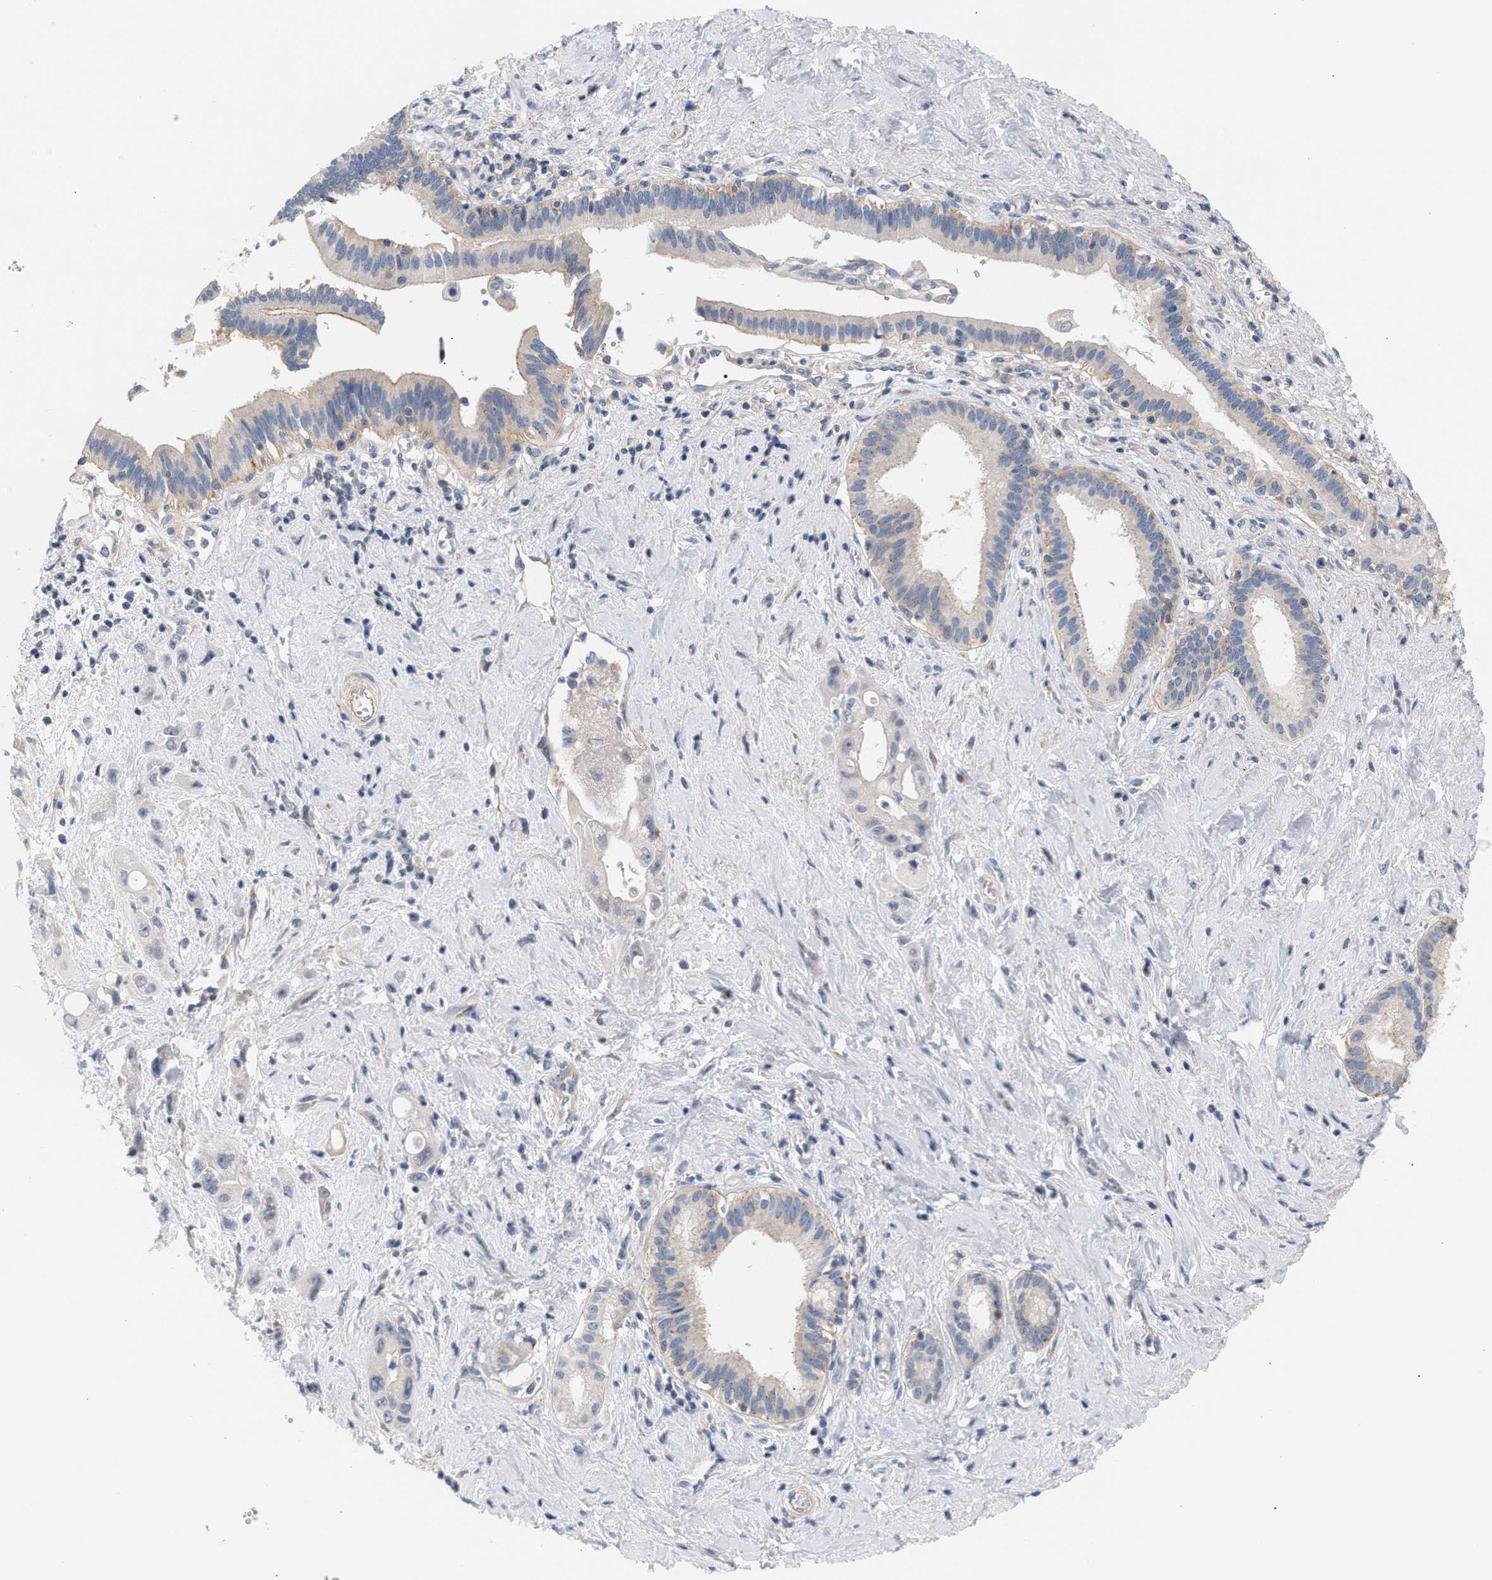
{"staining": {"intensity": "negative", "quantity": "none", "location": "none"}, "tissue": "pancreatic cancer", "cell_type": "Tumor cells", "image_type": "cancer", "snomed": [{"axis": "morphology", "description": "Adenocarcinoma, NOS"}, {"axis": "topography", "description": "Pancreas"}], "caption": "IHC micrograph of neoplastic tissue: human pancreatic adenocarcinoma stained with DAB (3,3'-diaminobenzidine) displays no significant protein expression in tumor cells.", "gene": "LRCH1", "patient": {"sex": "female", "age": 66}}